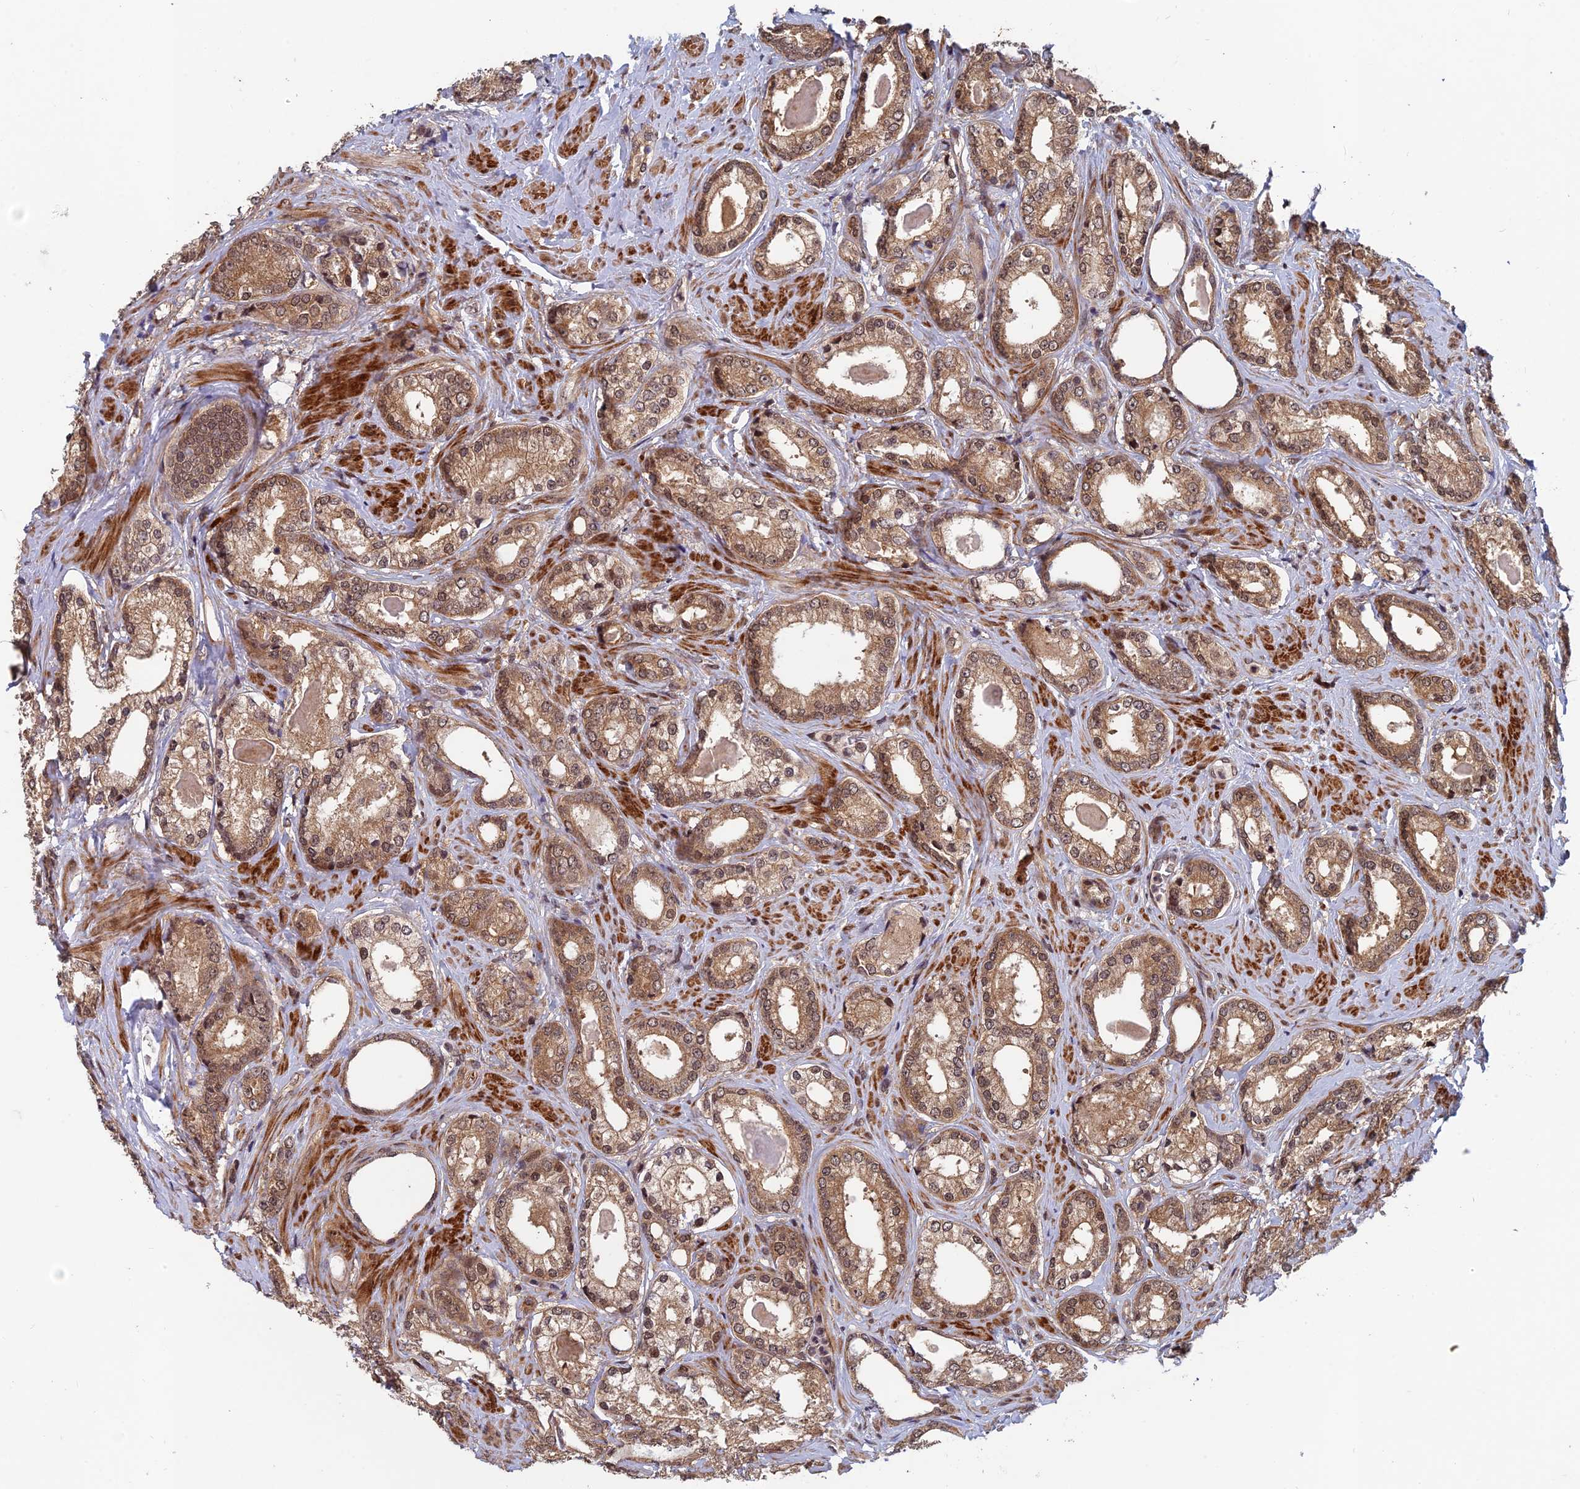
{"staining": {"intensity": "moderate", "quantity": ">75%", "location": "cytoplasmic/membranous,nuclear"}, "tissue": "prostate cancer", "cell_type": "Tumor cells", "image_type": "cancer", "snomed": [{"axis": "morphology", "description": "Adenocarcinoma, Low grade"}, {"axis": "topography", "description": "Prostate"}], "caption": "Prostate adenocarcinoma (low-grade) stained for a protein displays moderate cytoplasmic/membranous and nuclear positivity in tumor cells.", "gene": "FAM53C", "patient": {"sex": "male", "age": 68}}